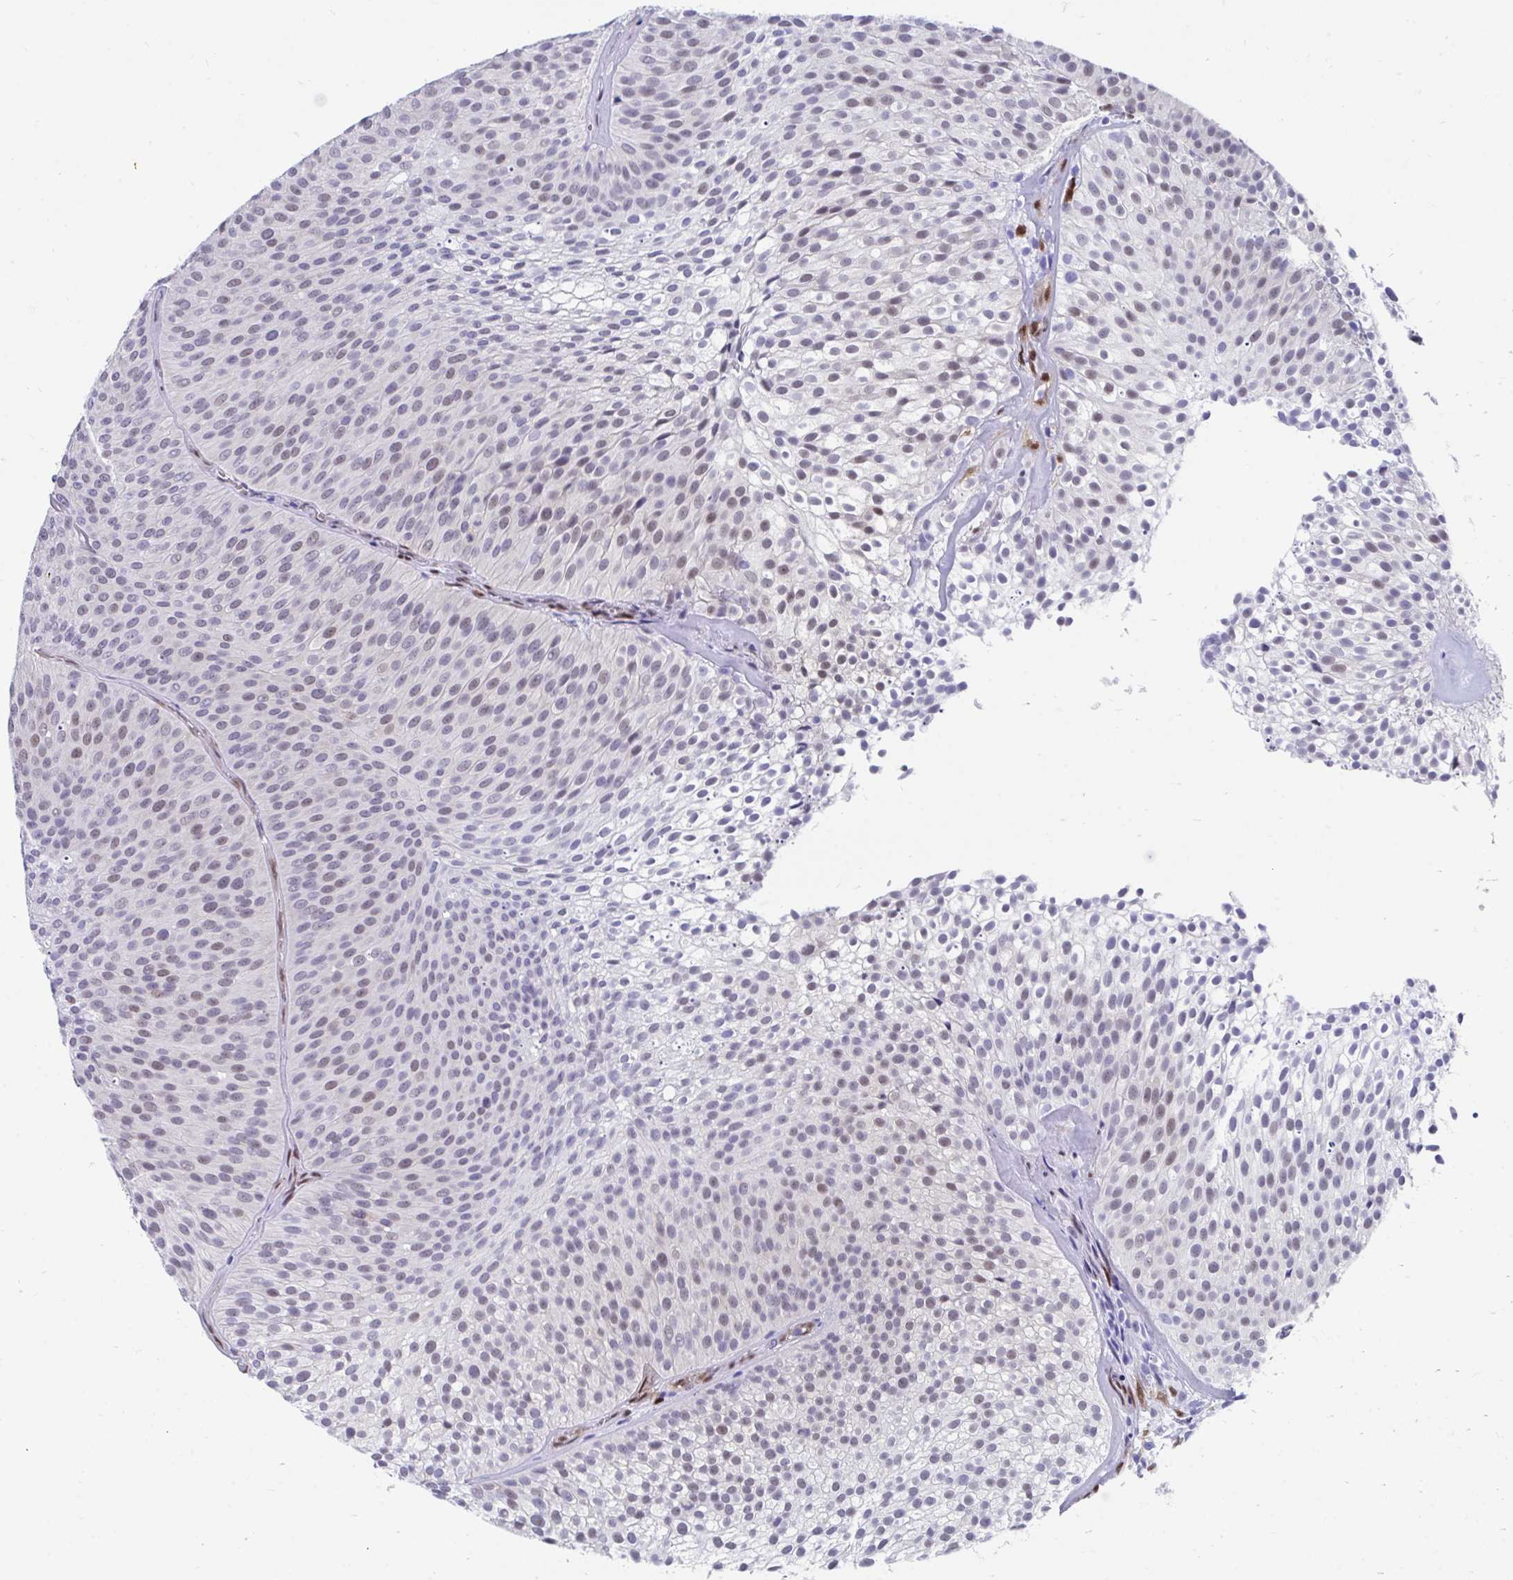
{"staining": {"intensity": "weak", "quantity": "25%-75%", "location": "nuclear"}, "tissue": "urothelial cancer", "cell_type": "Tumor cells", "image_type": "cancer", "snomed": [{"axis": "morphology", "description": "Urothelial carcinoma, Low grade"}, {"axis": "topography", "description": "Urinary bladder"}], "caption": "A high-resolution image shows immunohistochemistry staining of urothelial cancer, which shows weak nuclear staining in about 25%-75% of tumor cells.", "gene": "RBPMS", "patient": {"sex": "male", "age": 91}}